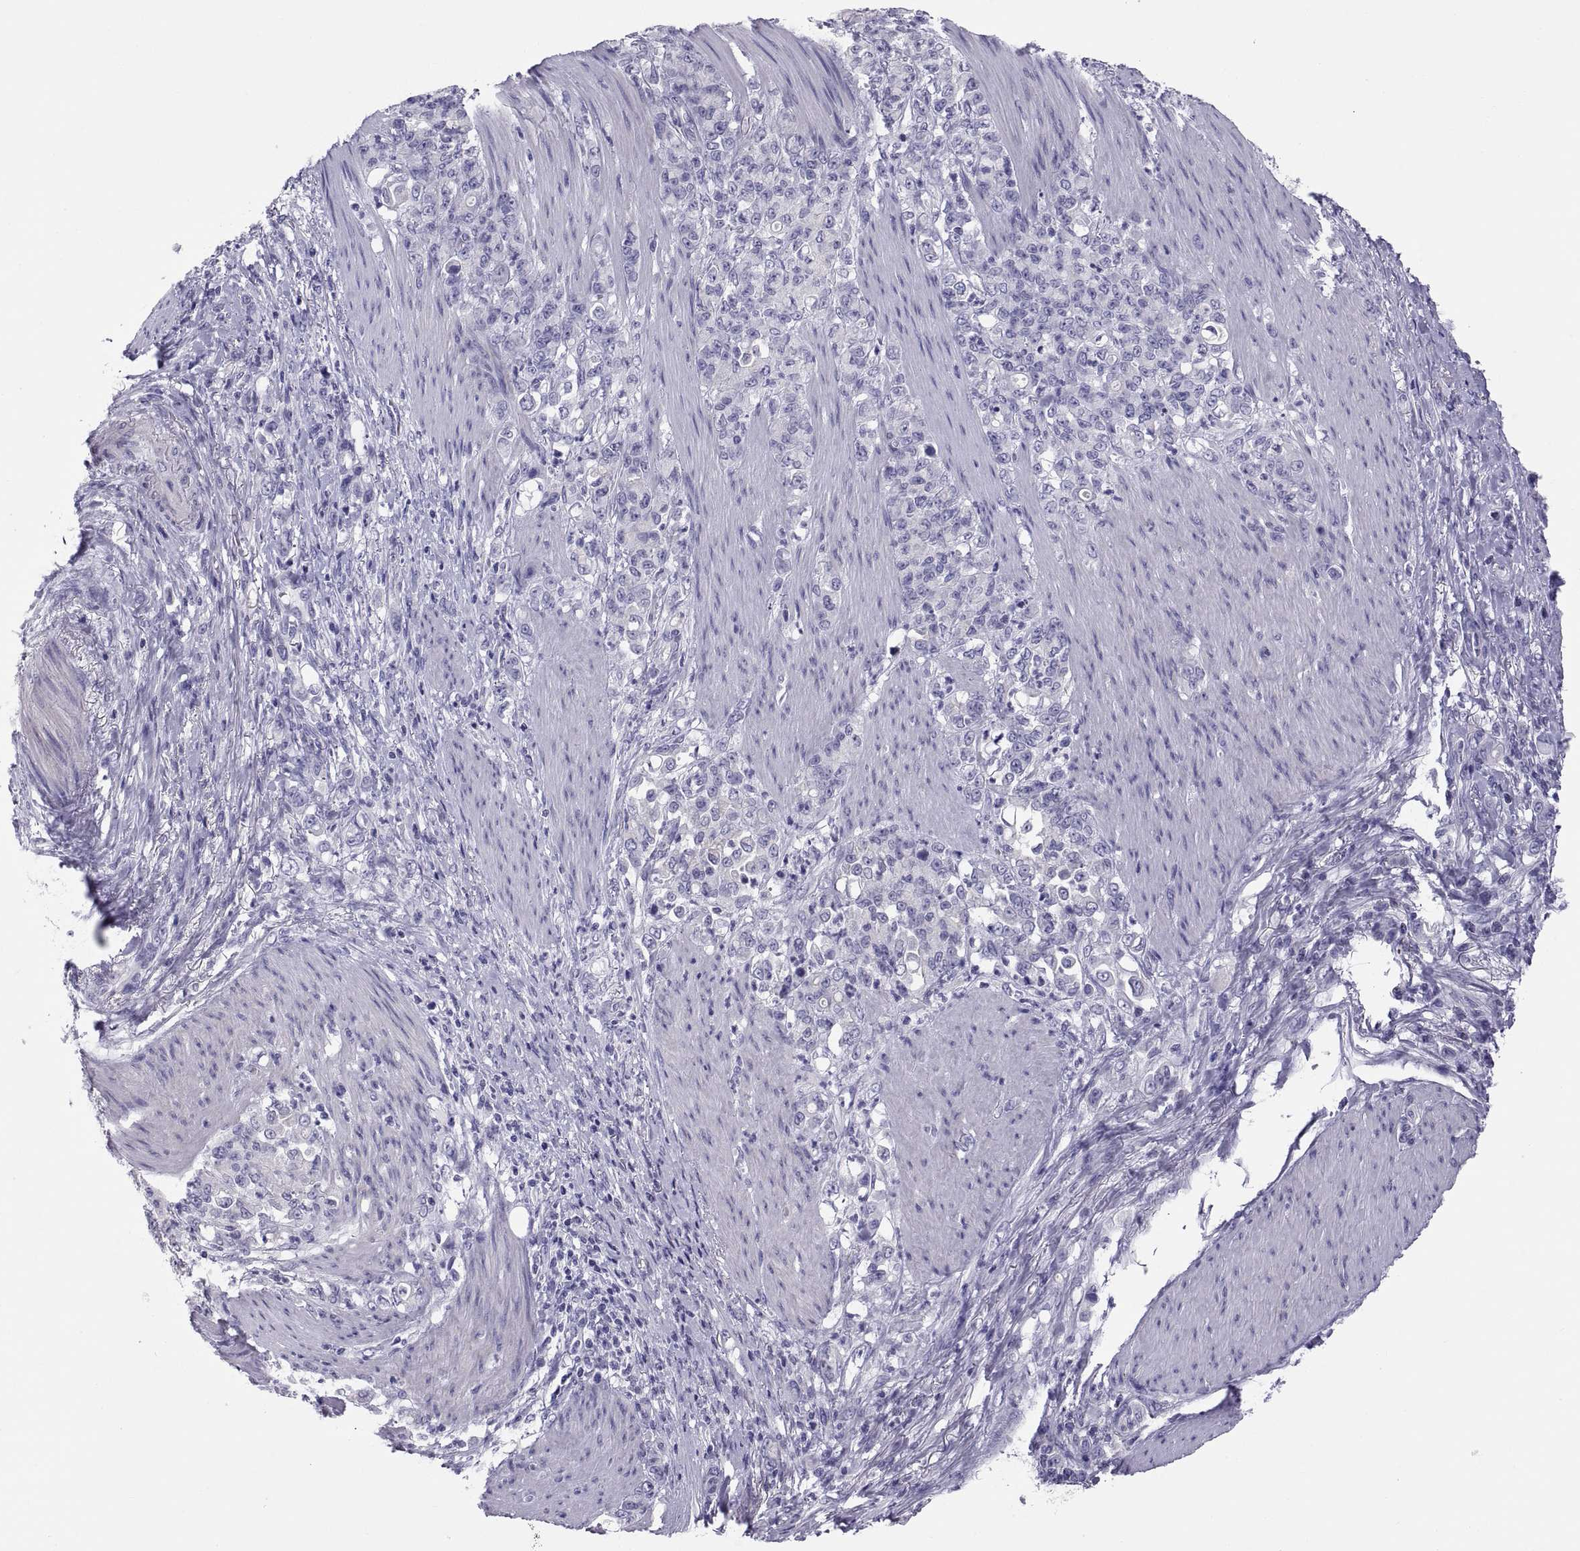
{"staining": {"intensity": "negative", "quantity": "none", "location": "none"}, "tissue": "stomach cancer", "cell_type": "Tumor cells", "image_type": "cancer", "snomed": [{"axis": "morphology", "description": "Adenocarcinoma, NOS"}, {"axis": "topography", "description": "Stomach"}], "caption": "Immunohistochemistry (IHC) photomicrograph of neoplastic tissue: human stomach cancer stained with DAB exhibits no significant protein positivity in tumor cells. Brightfield microscopy of immunohistochemistry (IHC) stained with DAB (3,3'-diaminobenzidine) (brown) and hematoxylin (blue), captured at high magnification.", "gene": "RNASE12", "patient": {"sex": "female", "age": 79}}